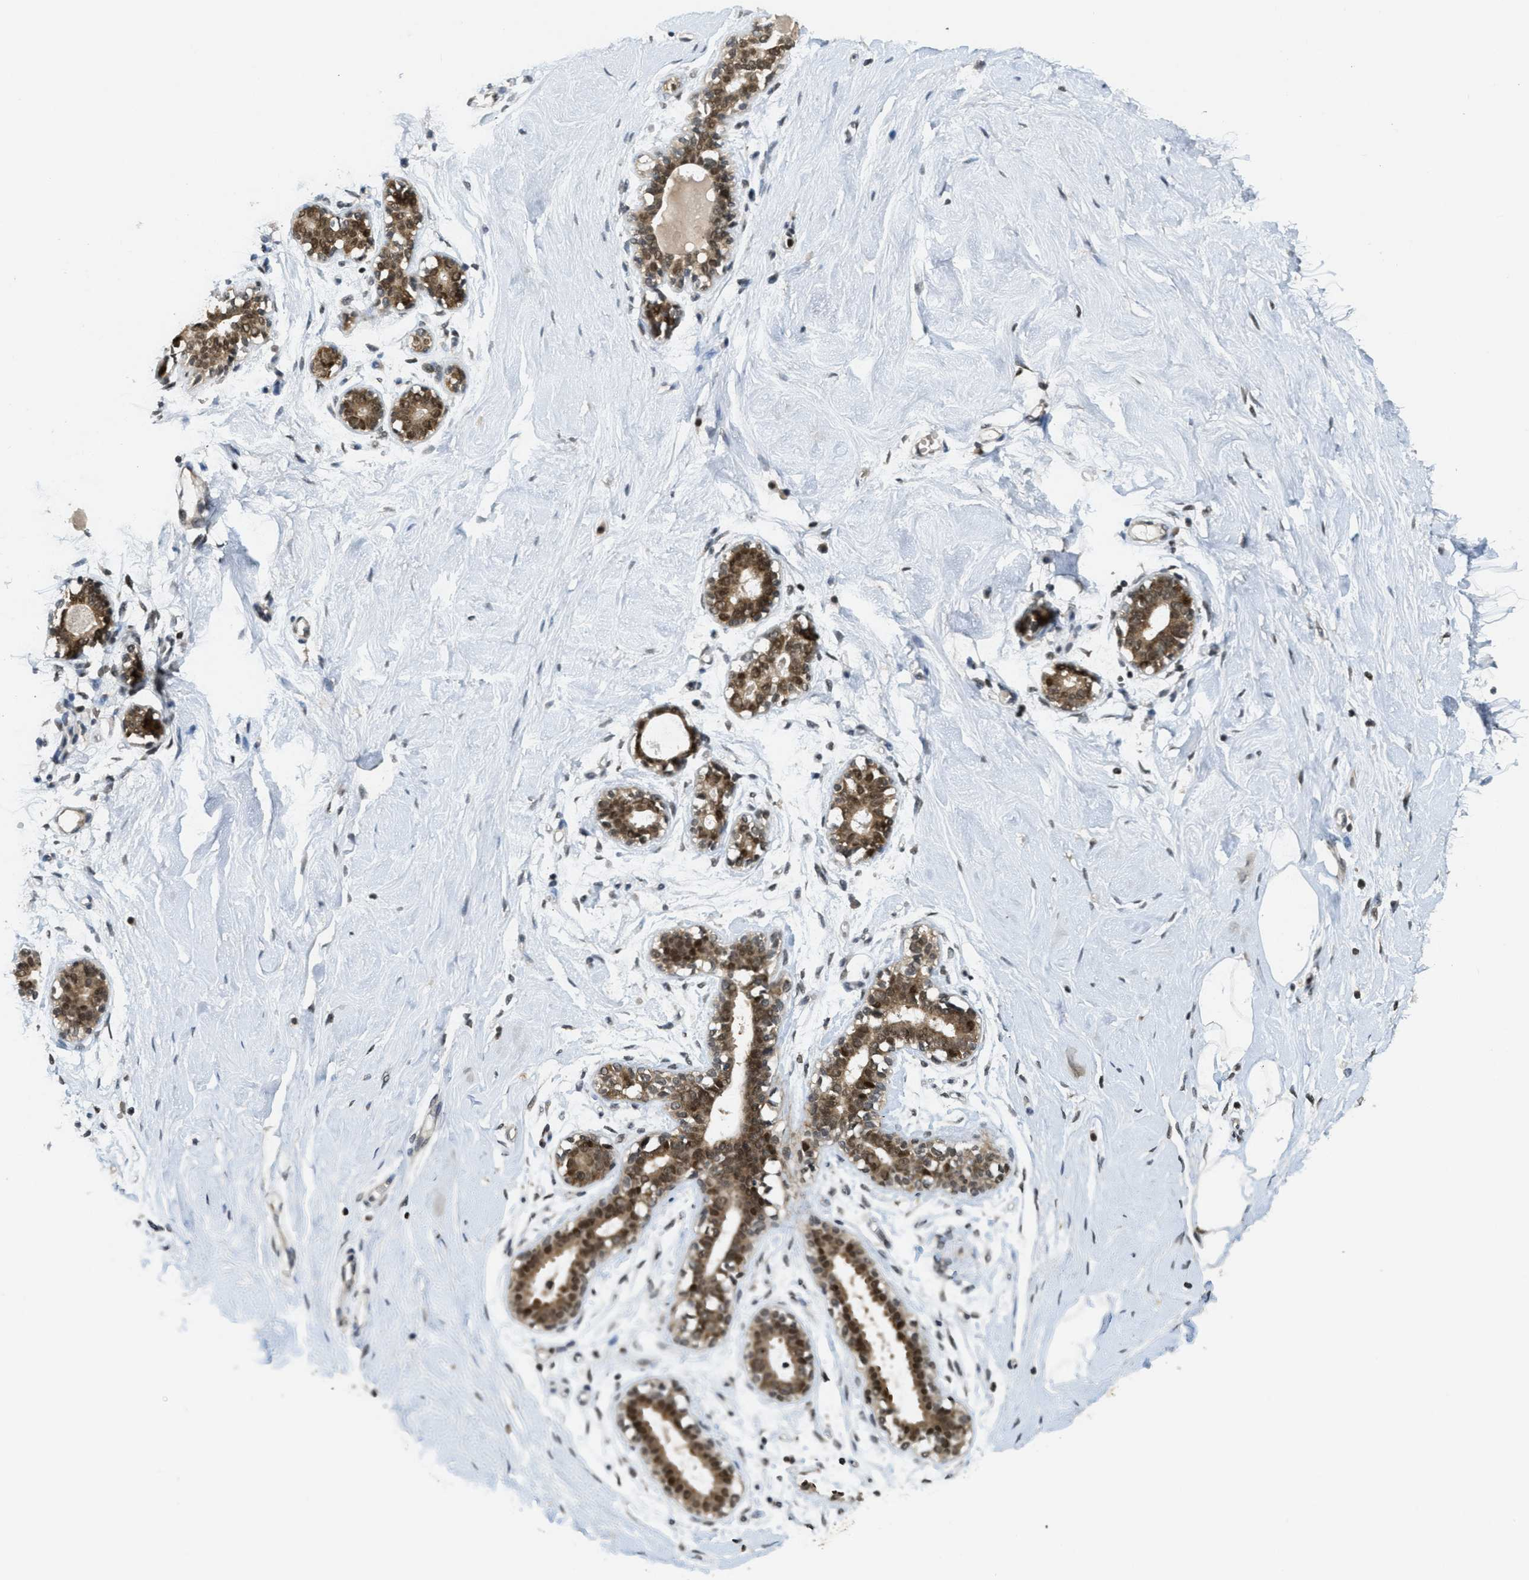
{"staining": {"intensity": "moderate", "quantity": ">75%", "location": "nuclear"}, "tissue": "breast", "cell_type": "Adipocytes", "image_type": "normal", "snomed": [{"axis": "morphology", "description": "Normal tissue, NOS"}, {"axis": "topography", "description": "Breast"}], "caption": "This image displays unremarkable breast stained with immunohistochemistry (IHC) to label a protein in brown. The nuclear of adipocytes show moderate positivity for the protein. Nuclei are counter-stained blue.", "gene": "DNAJB1", "patient": {"sex": "female", "age": 23}}